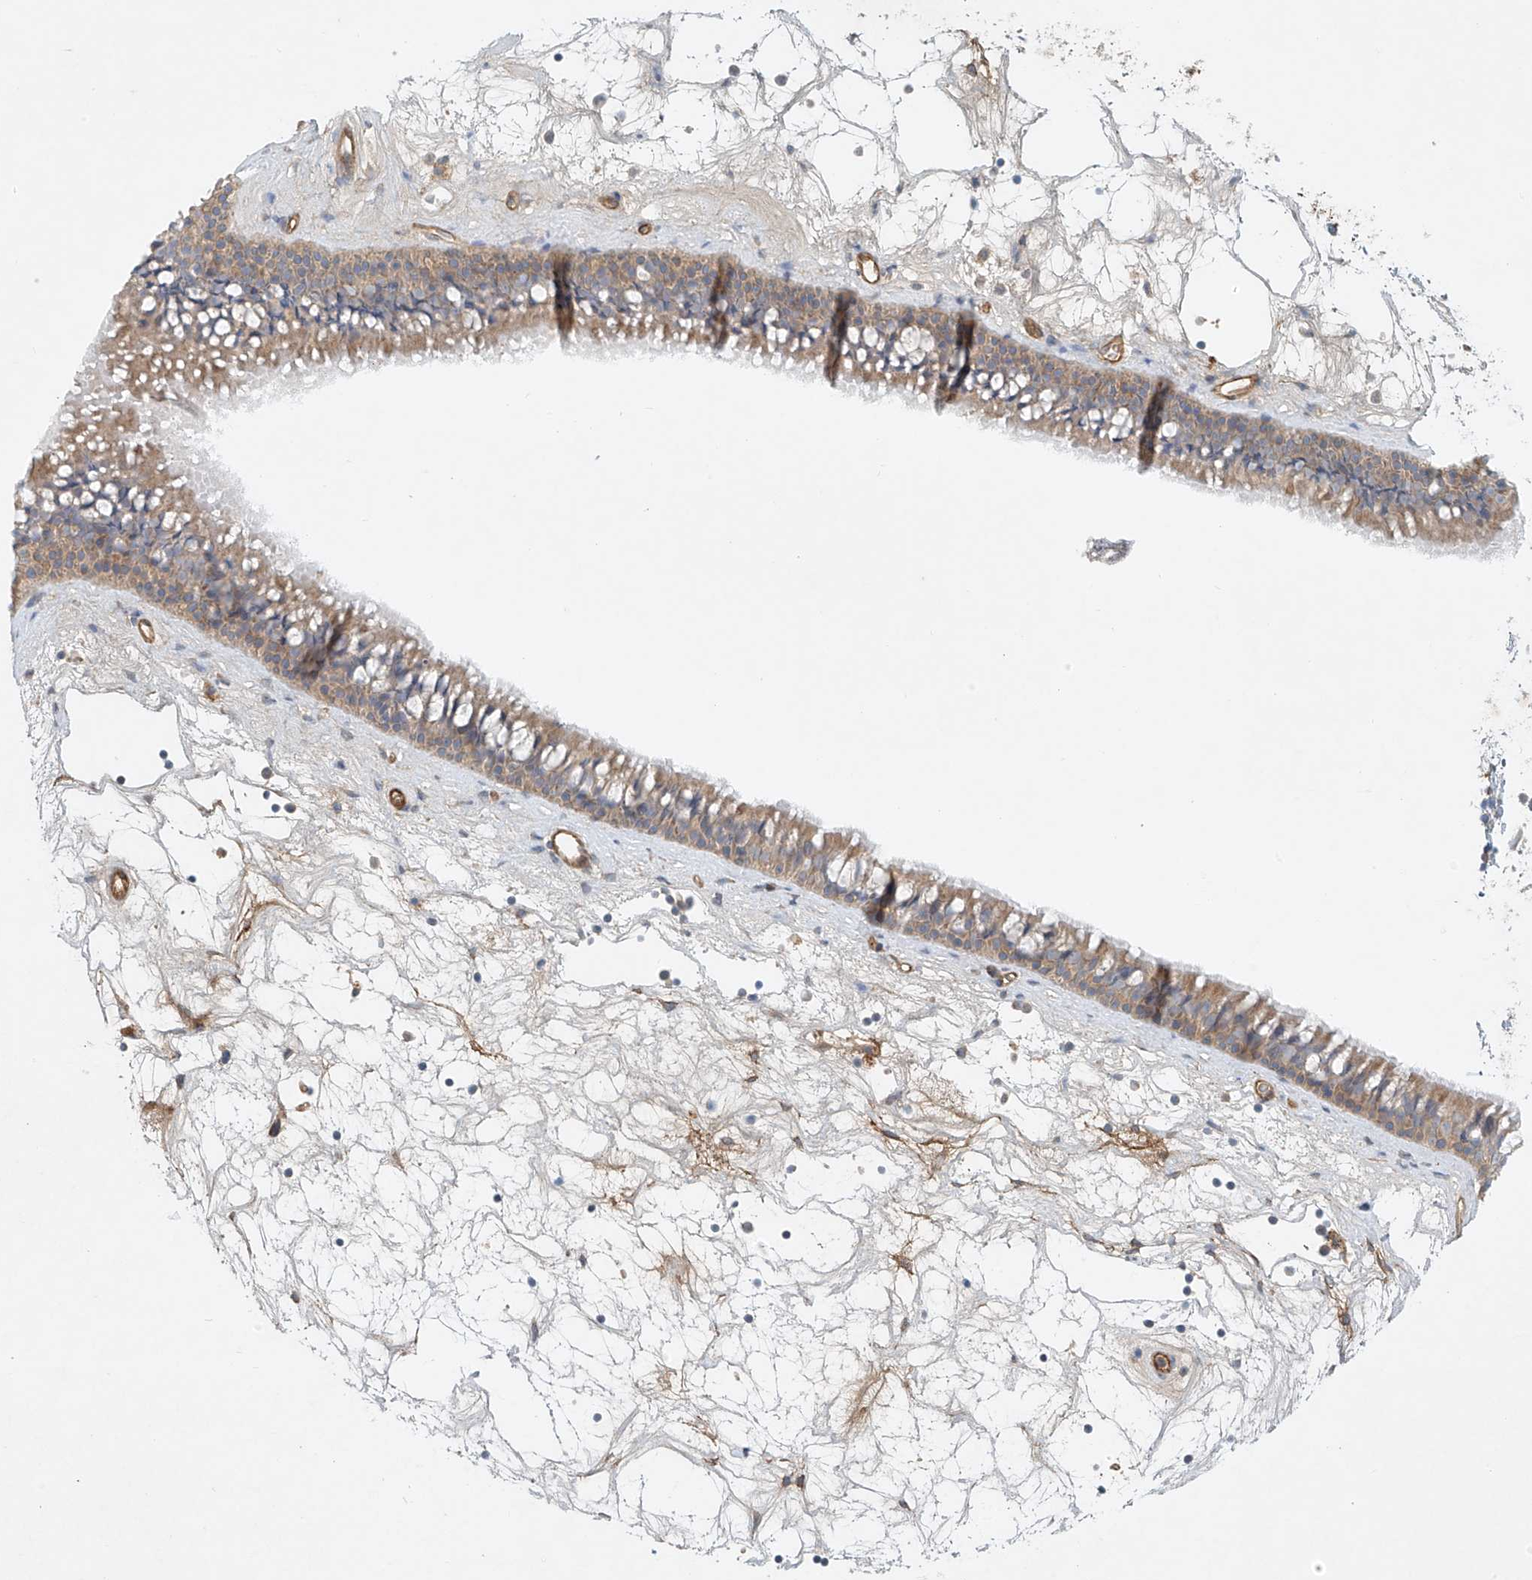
{"staining": {"intensity": "weak", "quantity": ">75%", "location": "cytoplasmic/membranous"}, "tissue": "nasopharynx", "cell_type": "Respiratory epithelial cells", "image_type": "normal", "snomed": [{"axis": "morphology", "description": "Normal tissue, NOS"}, {"axis": "topography", "description": "Nasopharynx"}], "caption": "Brown immunohistochemical staining in benign human nasopharynx reveals weak cytoplasmic/membranous staining in approximately >75% of respiratory epithelial cells.", "gene": "ENSG00000266202", "patient": {"sex": "male", "age": 64}}